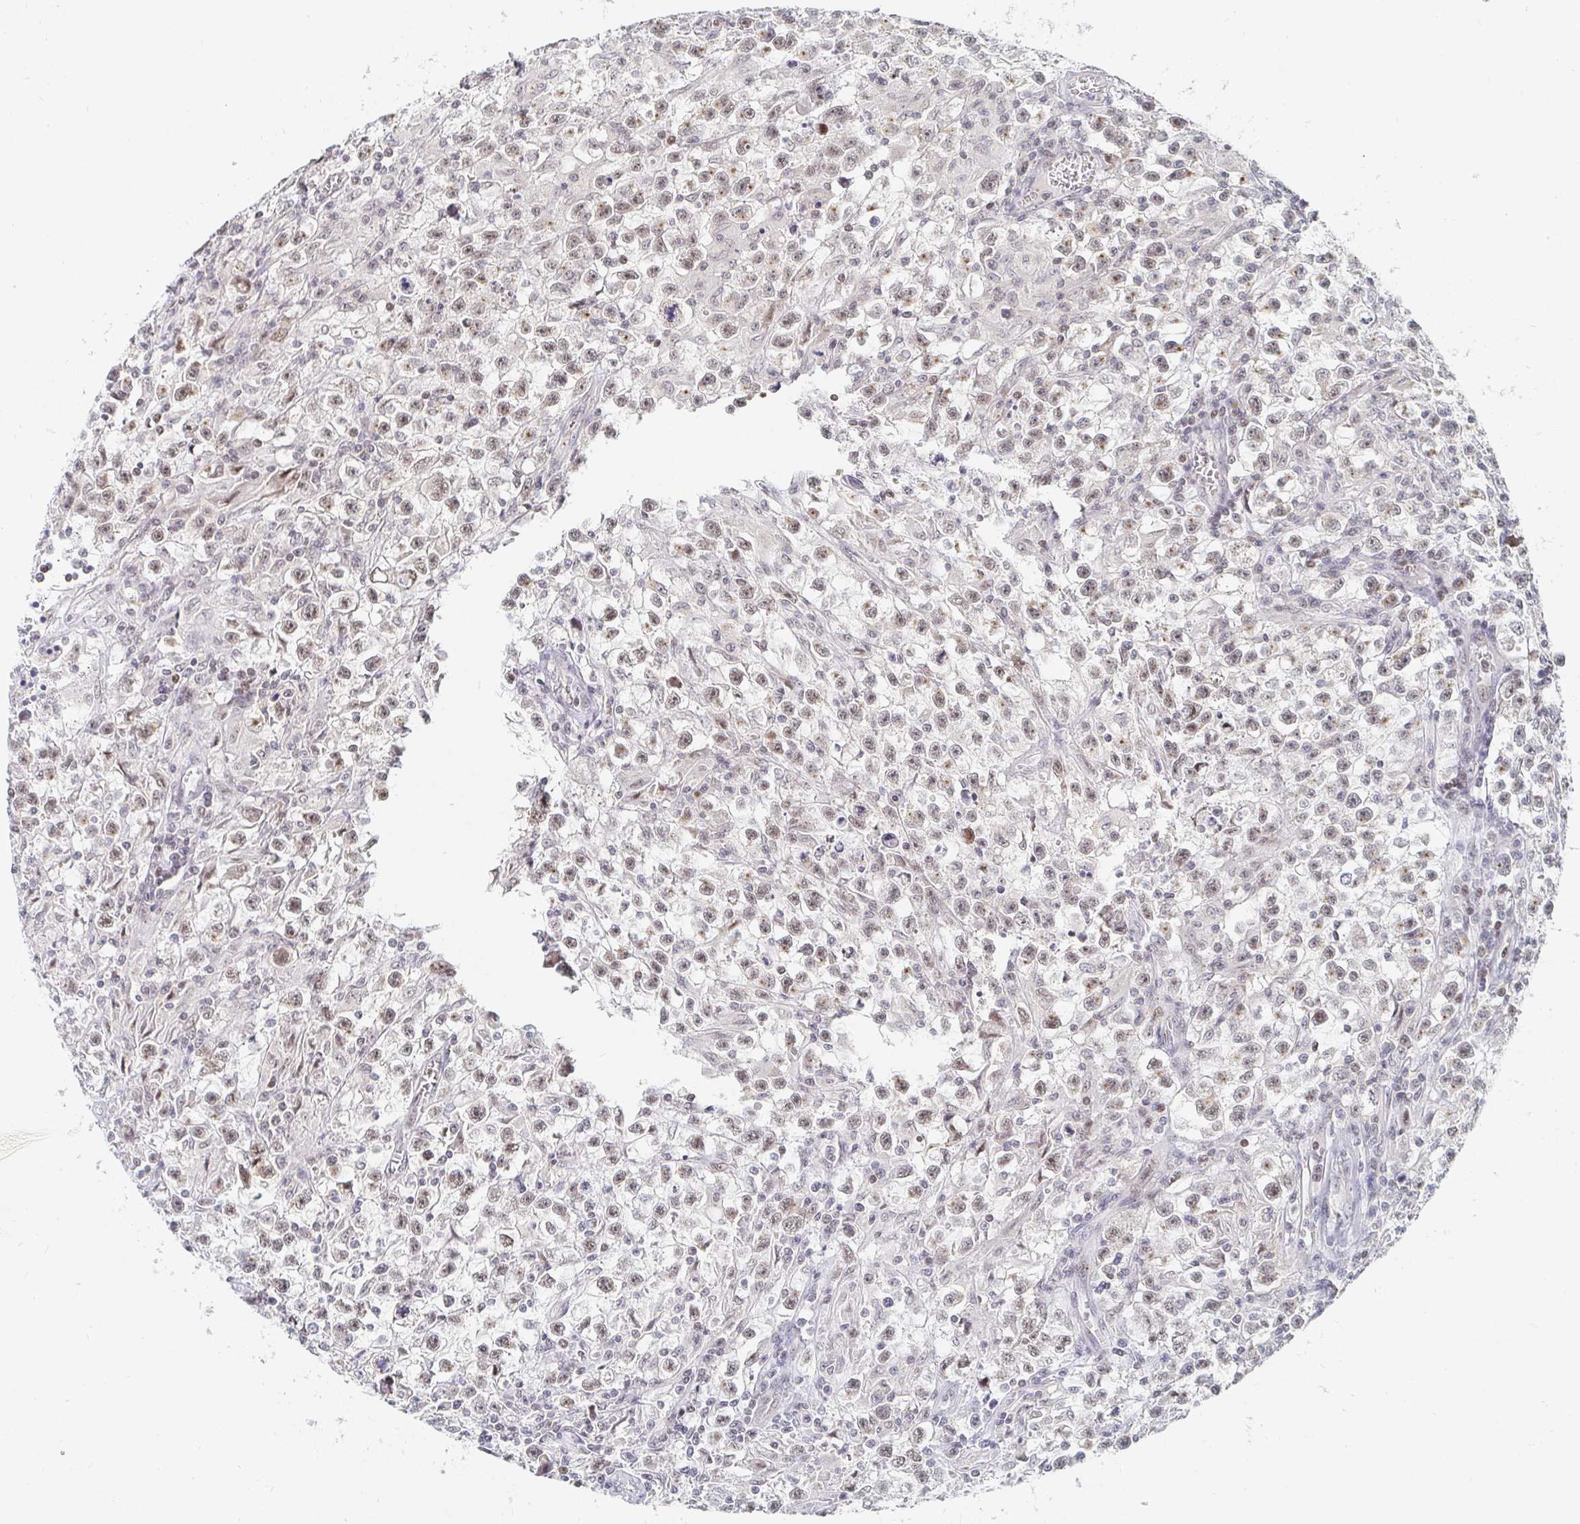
{"staining": {"intensity": "weak", "quantity": ">75%", "location": "nuclear"}, "tissue": "testis cancer", "cell_type": "Tumor cells", "image_type": "cancer", "snomed": [{"axis": "morphology", "description": "Seminoma, NOS"}, {"axis": "topography", "description": "Testis"}], "caption": "An image showing weak nuclear expression in approximately >75% of tumor cells in seminoma (testis), as visualized by brown immunohistochemical staining.", "gene": "CHD2", "patient": {"sex": "male", "age": 31}}